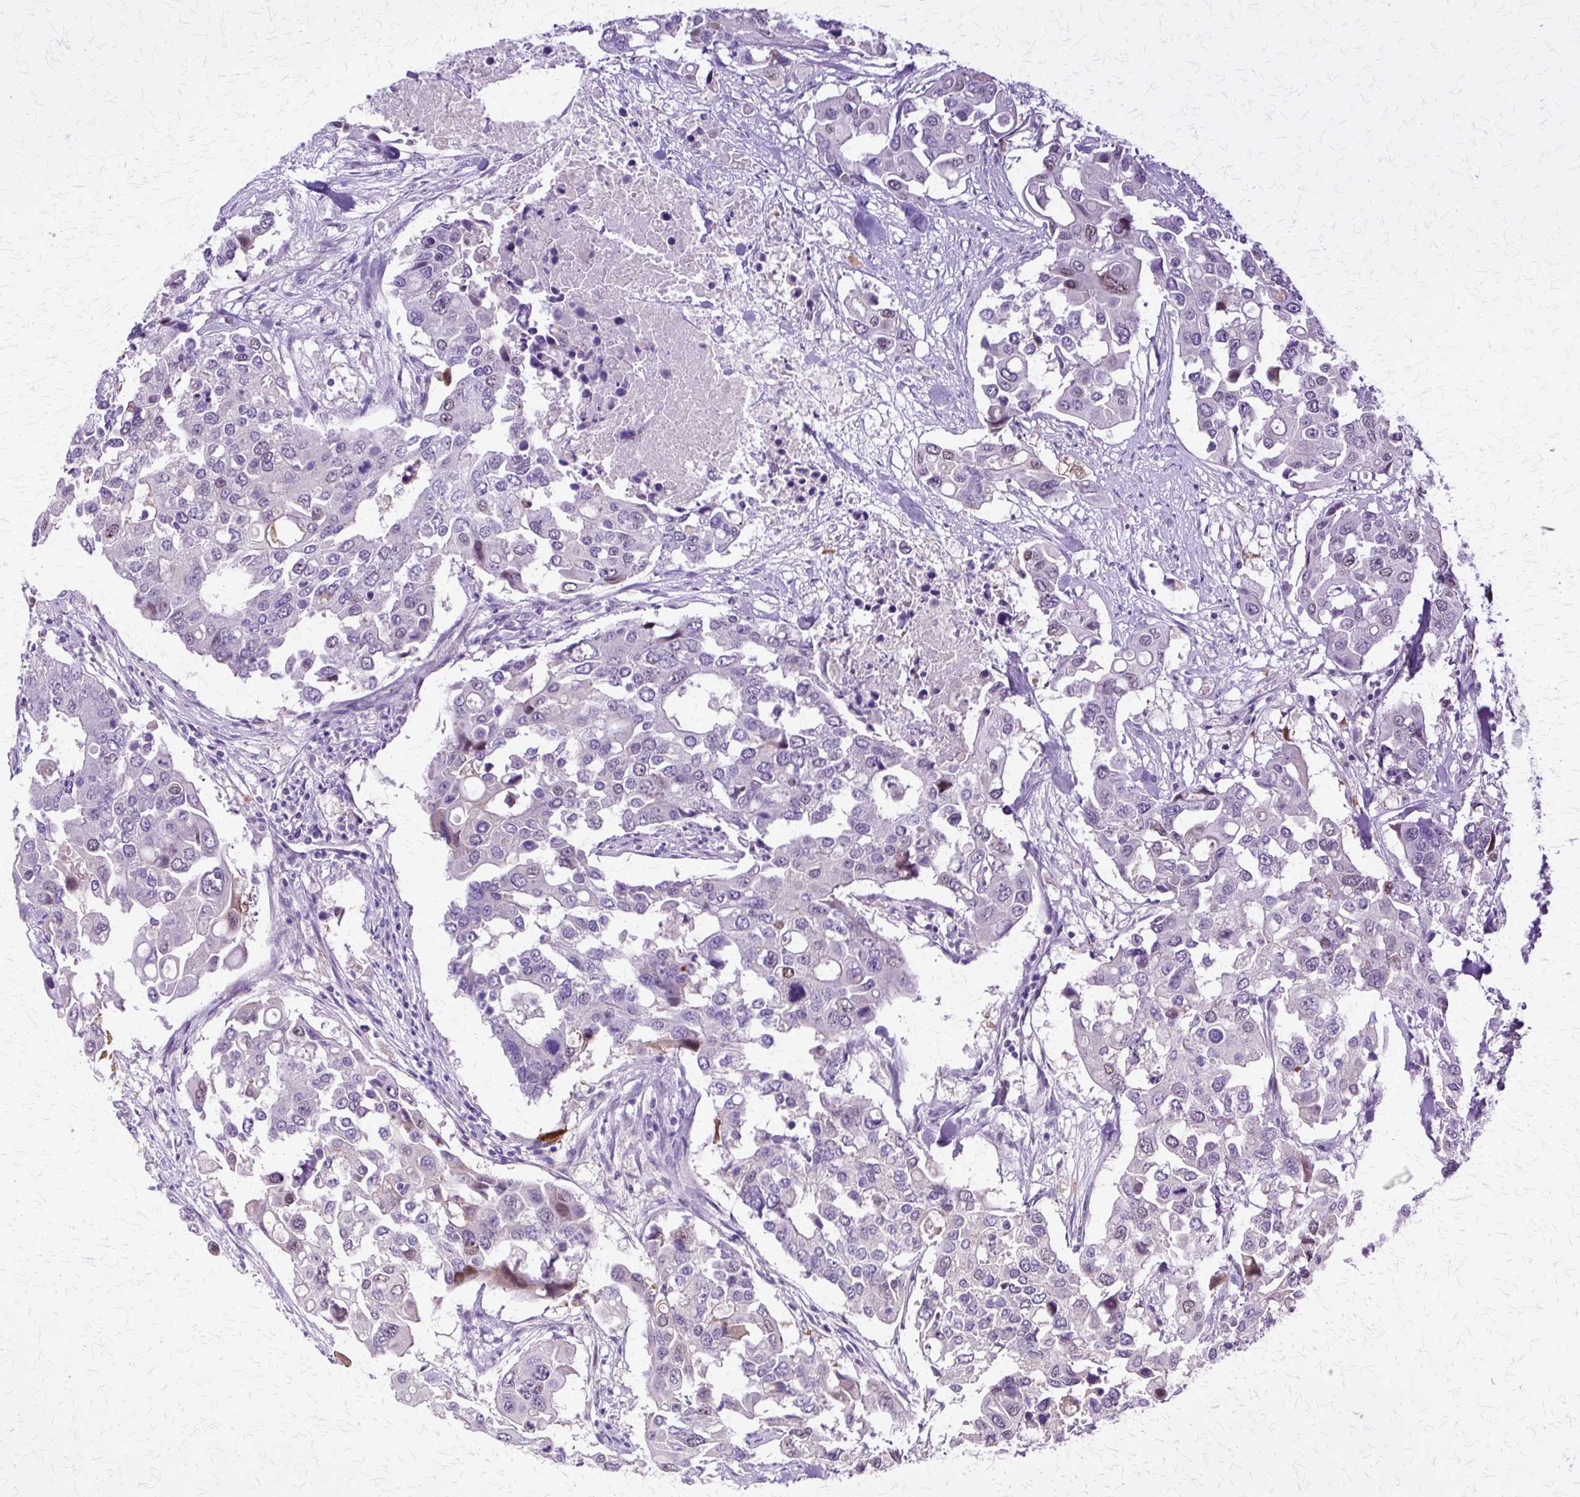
{"staining": {"intensity": "weak", "quantity": "<25%", "location": "nuclear"}, "tissue": "colorectal cancer", "cell_type": "Tumor cells", "image_type": "cancer", "snomed": [{"axis": "morphology", "description": "Adenocarcinoma, NOS"}, {"axis": "topography", "description": "Colon"}], "caption": "Tumor cells show no significant protein expression in colorectal cancer.", "gene": "HSPA8", "patient": {"sex": "male", "age": 77}}